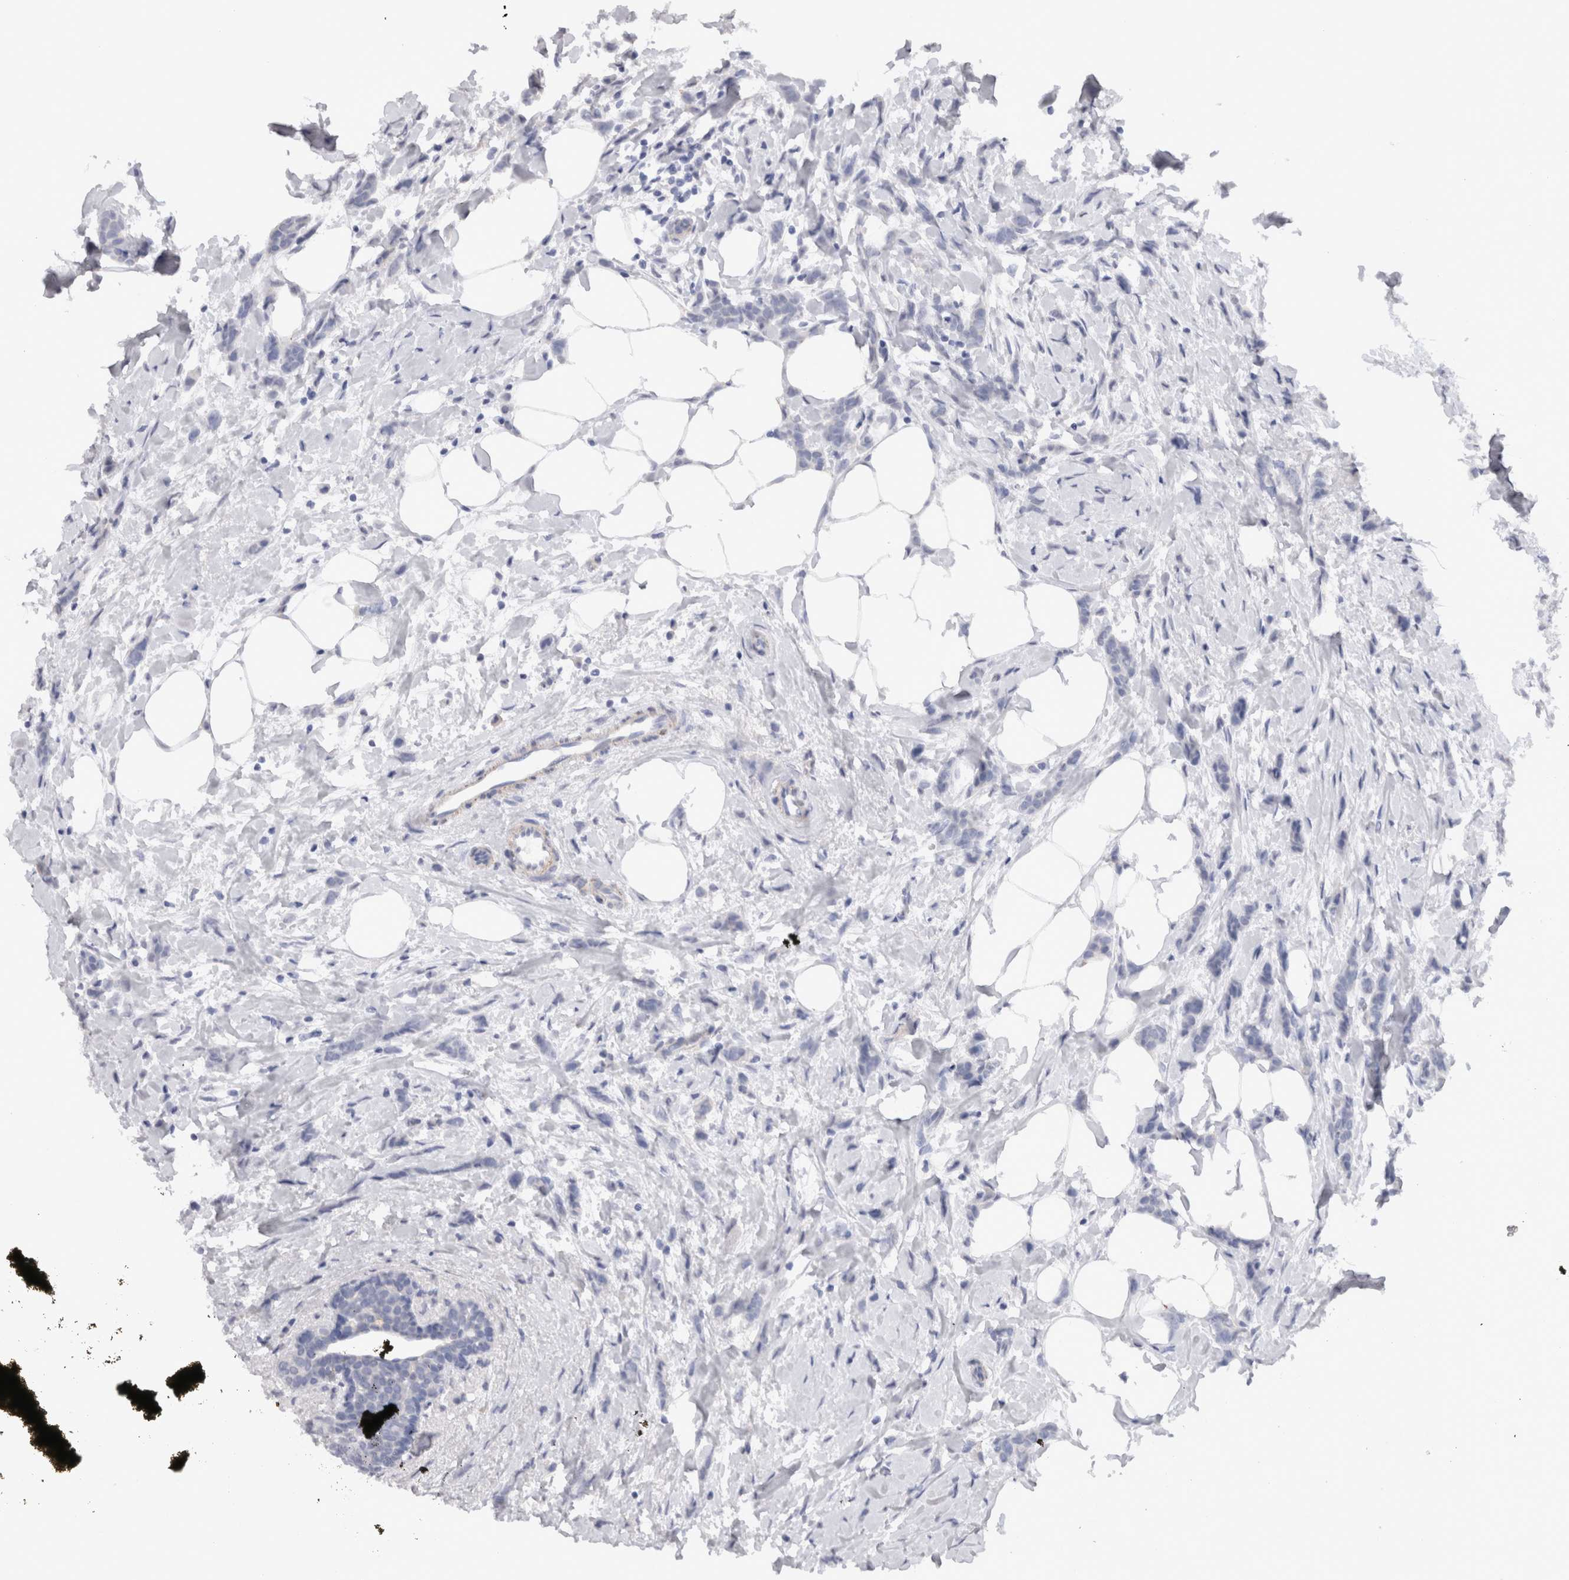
{"staining": {"intensity": "negative", "quantity": "none", "location": "none"}, "tissue": "breast cancer", "cell_type": "Tumor cells", "image_type": "cancer", "snomed": [{"axis": "morphology", "description": "Lobular carcinoma, in situ"}, {"axis": "morphology", "description": "Lobular carcinoma"}, {"axis": "topography", "description": "Breast"}], "caption": "The image shows no significant staining in tumor cells of breast cancer.", "gene": "CDH6", "patient": {"sex": "female", "age": 41}}